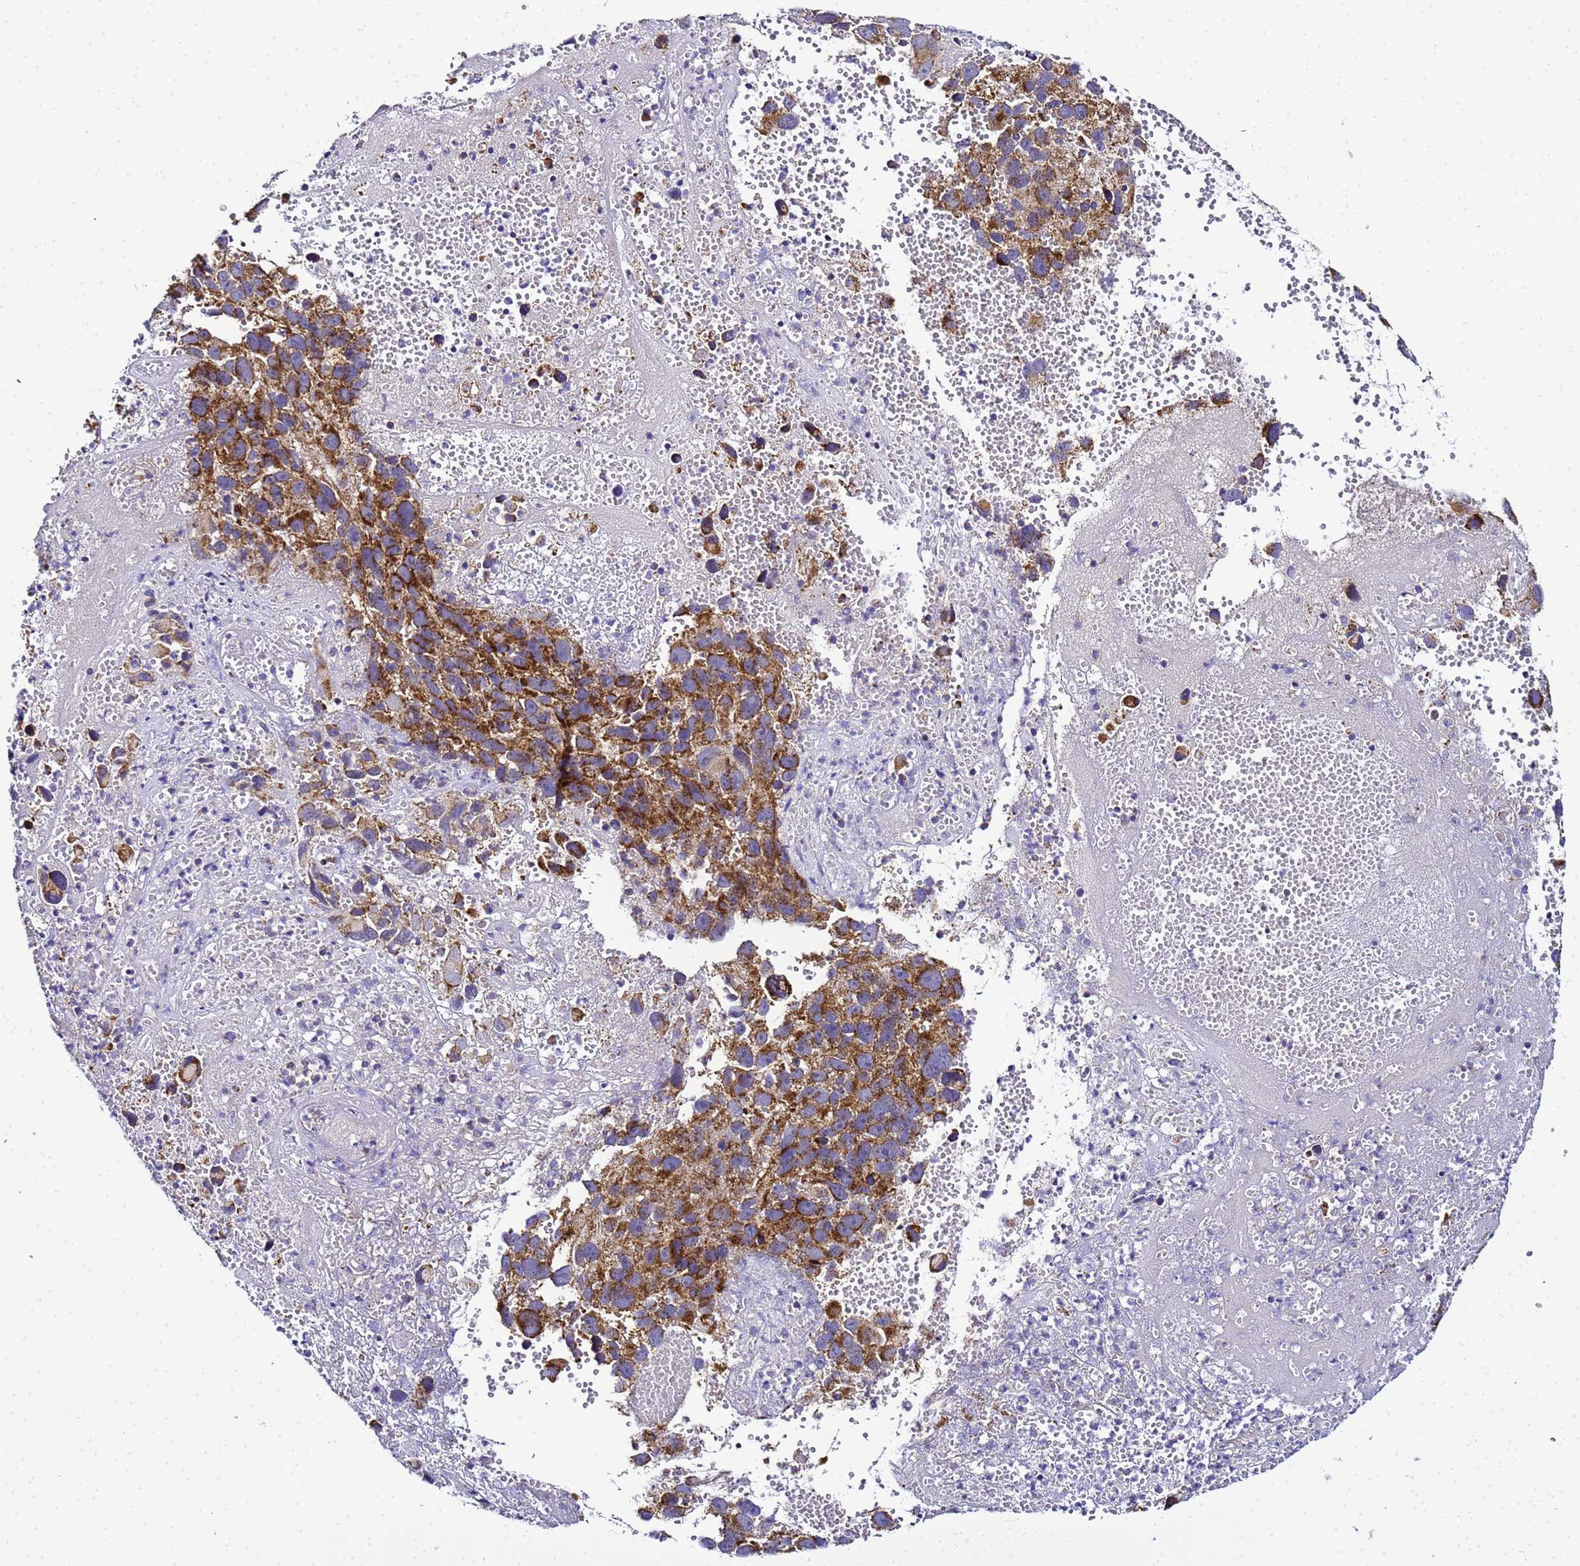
{"staining": {"intensity": "strong", "quantity": ">75%", "location": "cytoplasmic/membranous"}, "tissue": "melanoma", "cell_type": "Tumor cells", "image_type": "cancer", "snomed": [{"axis": "morphology", "description": "Malignant melanoma, NOS"}, {"axis": "topography", "description": "Skin"}], "caption": "The image reveals a brown stain indicating the presence of a protein in the cytoplasmic/membranous of tumor cells in melanoma.", "gene": "HIGD2A", "patient": {"sex": "male", "age": 84}}